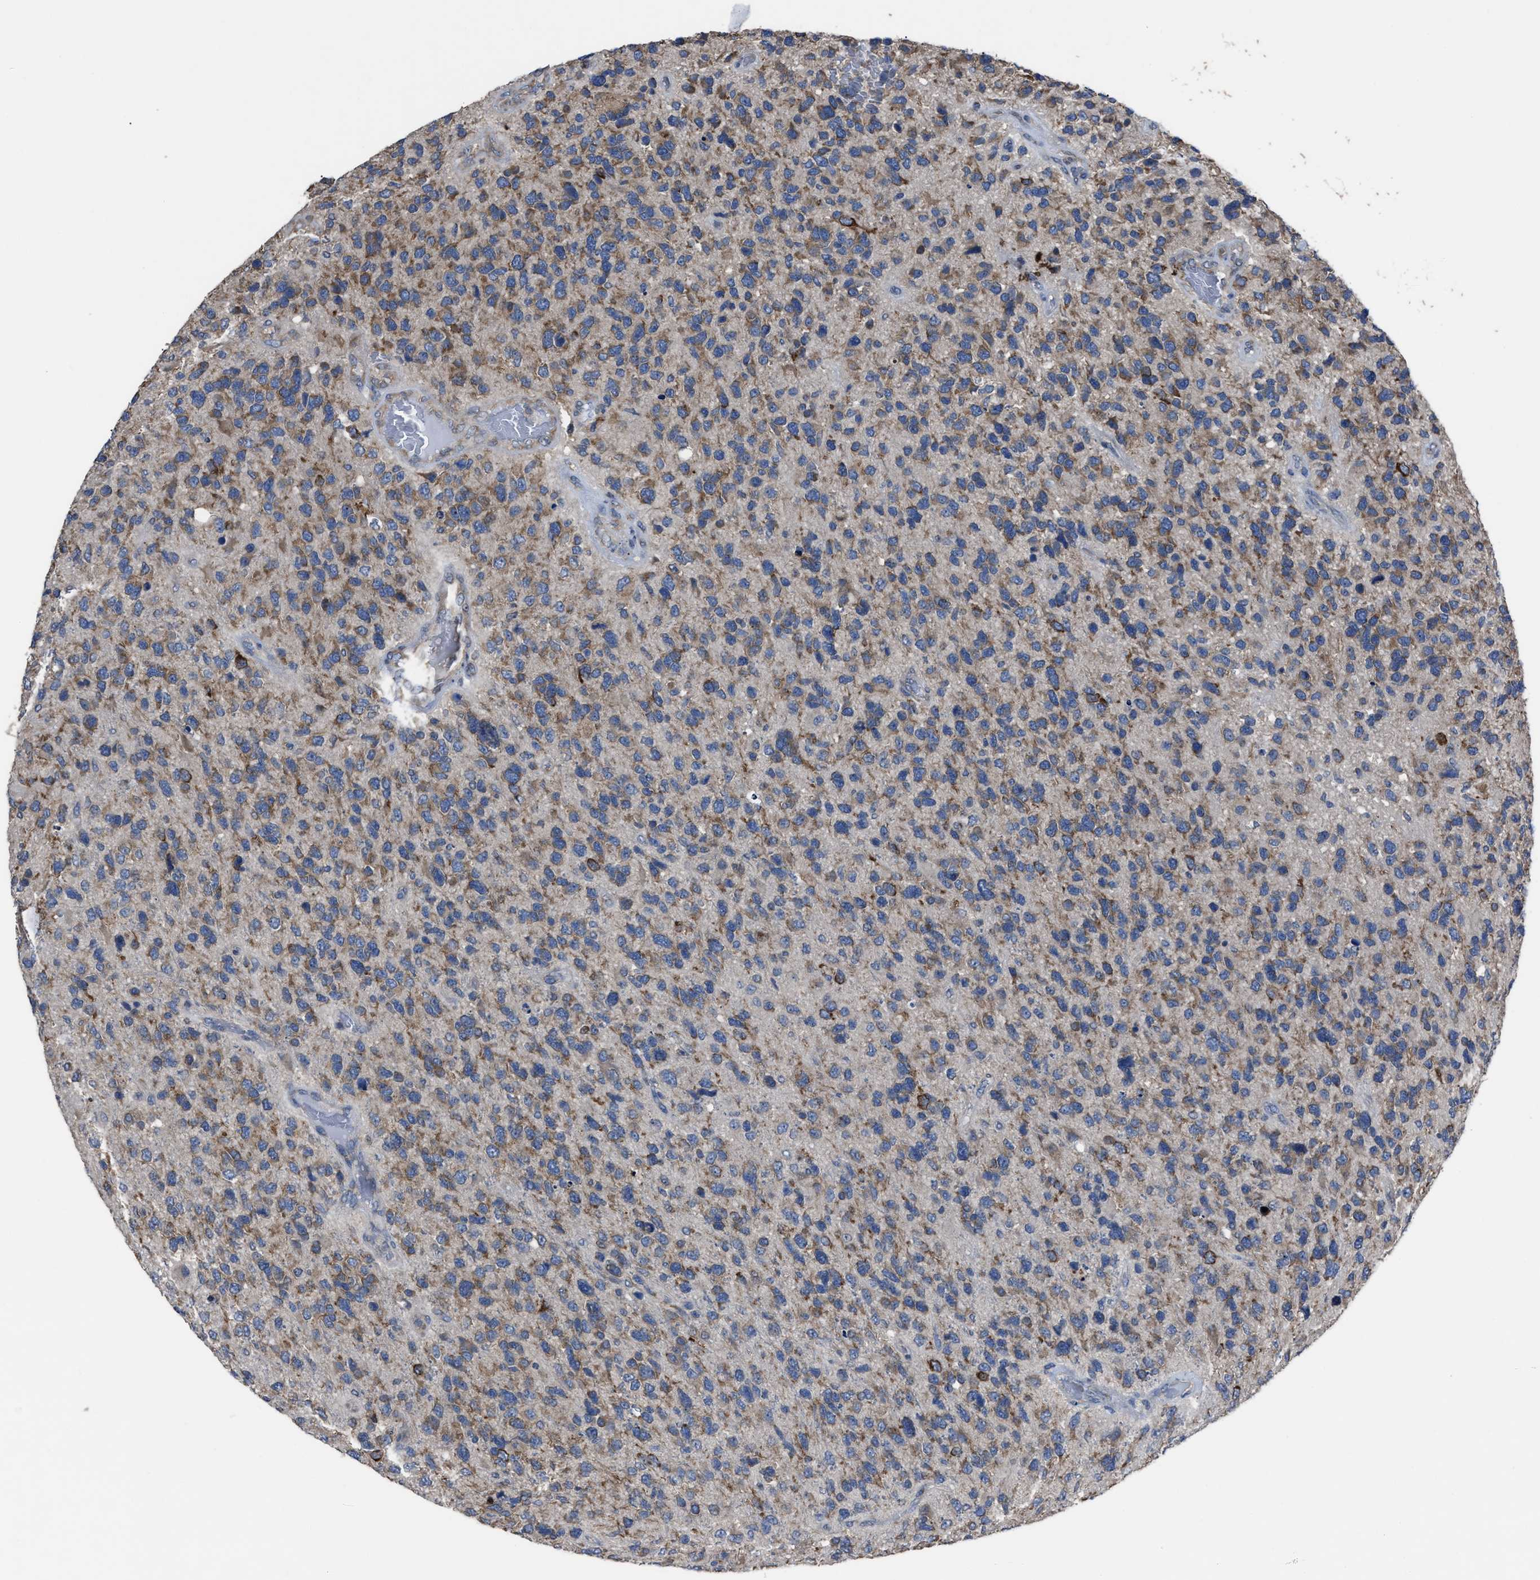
{"staining": {"intensity": "moderate", "quantity": "25%-75%", "location": "cytoplasmic/membranous"}, "tissue": "glioma", "cell_type": "Tumor cells", "image_type": "cancer", "snomed": [{"axis": "morphology", "description": "Glioma, malignant, High grade"}, {"axis": "topography", "description": "Brain"}], "caption": "High-grade glioma (malignant) was stained to show a protein in brown. There is medium levels of moderate cytoplasmic/membranous expression in approximately 25%-75% of tumor cells.", "gene": "UPF1", "patient": {"sex": "female", "age": 58}}